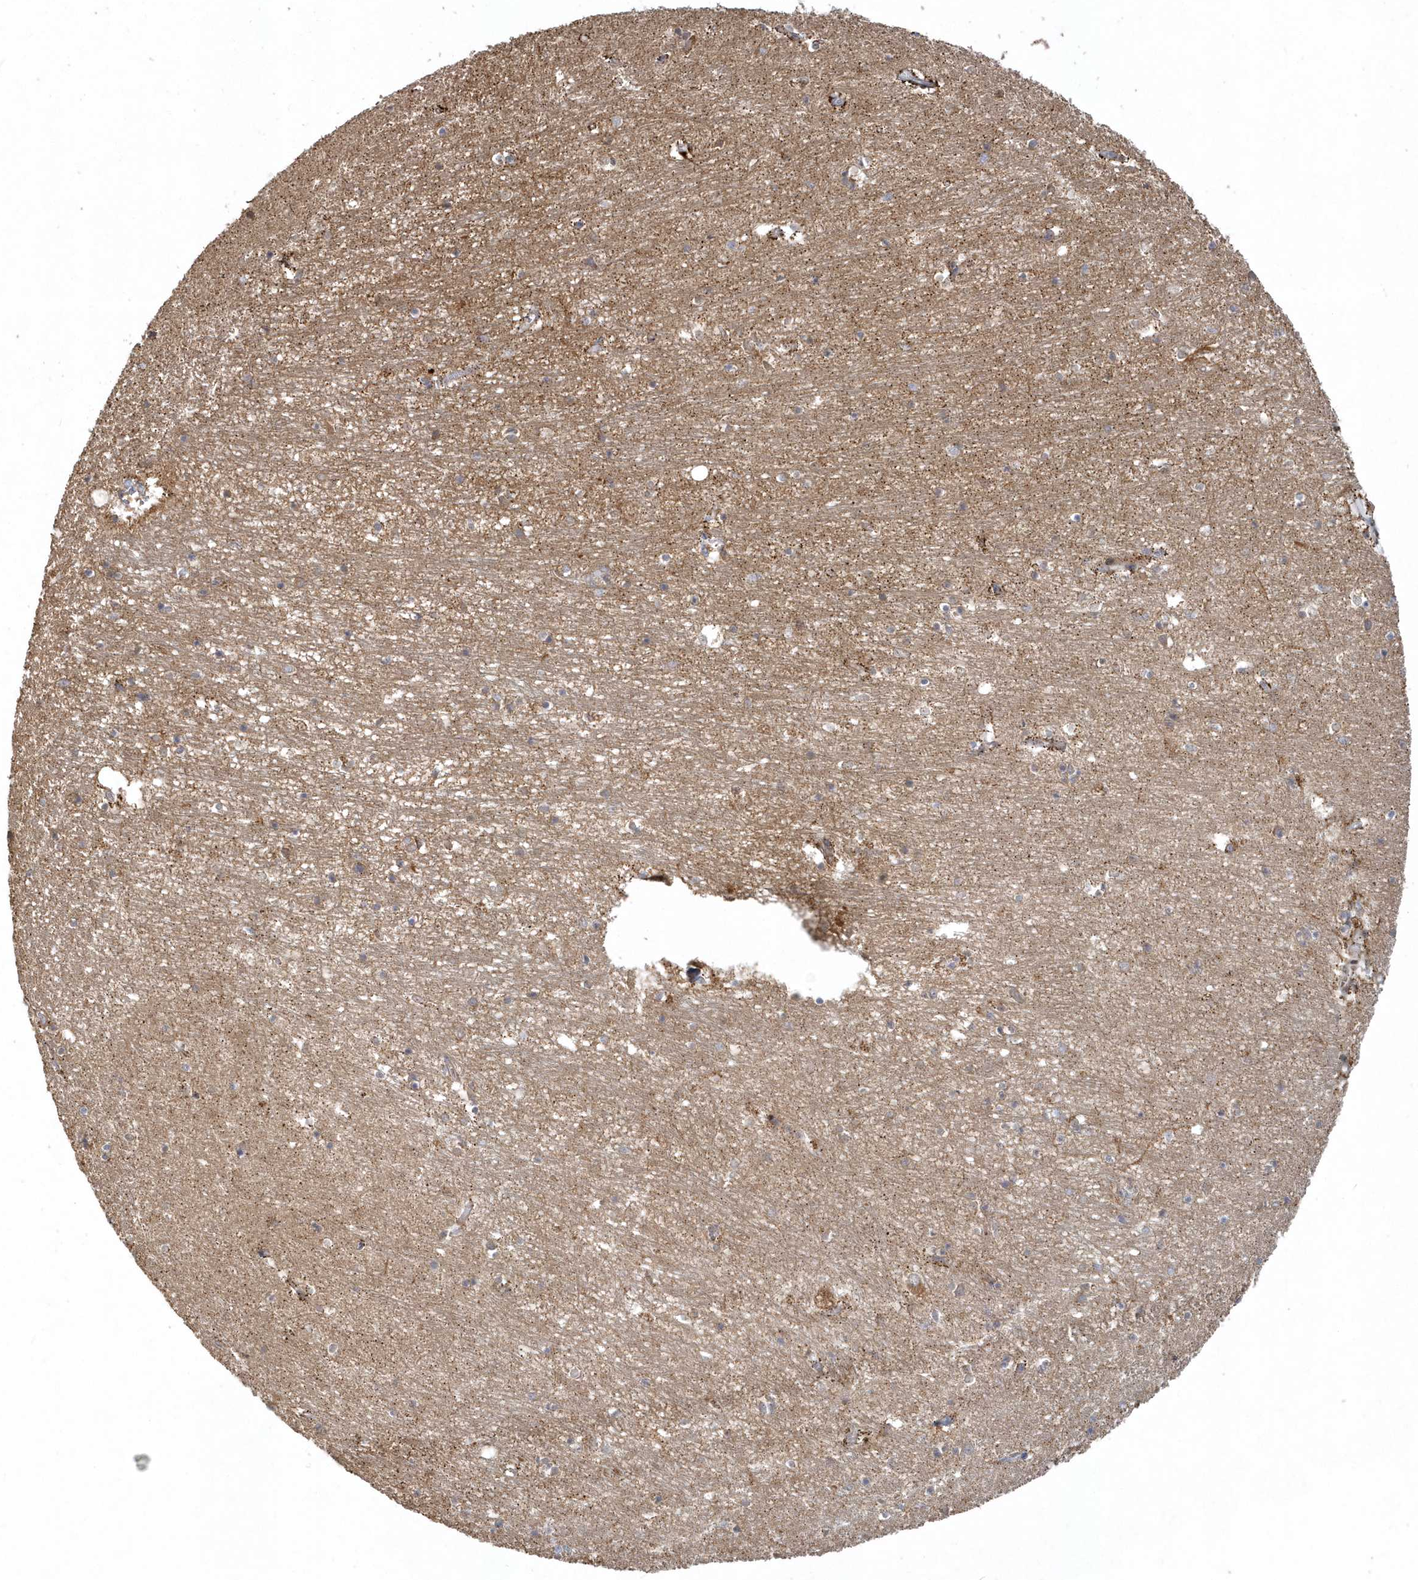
{"staining": {"intensity": "negative", "quantity": "none", "location": "none"}, "tissue": "hippocampus", "cell_type": "Glial cells", "image_type": "normal", "snomed": [{"axis": "morphology", "description": "Normal tissue, NOS"}, {"axis": "topography", "description": "Hippocampus"}], "caption": "Hippocampus was stained to show a protein in brown. There is no significant staining in glial cells. (DAB (3,3'-diaminobenzidine) IHC with hematoxylin counter stain).", "gene": "TRAIP", "patient": {"sex": "female", "age": 64}}